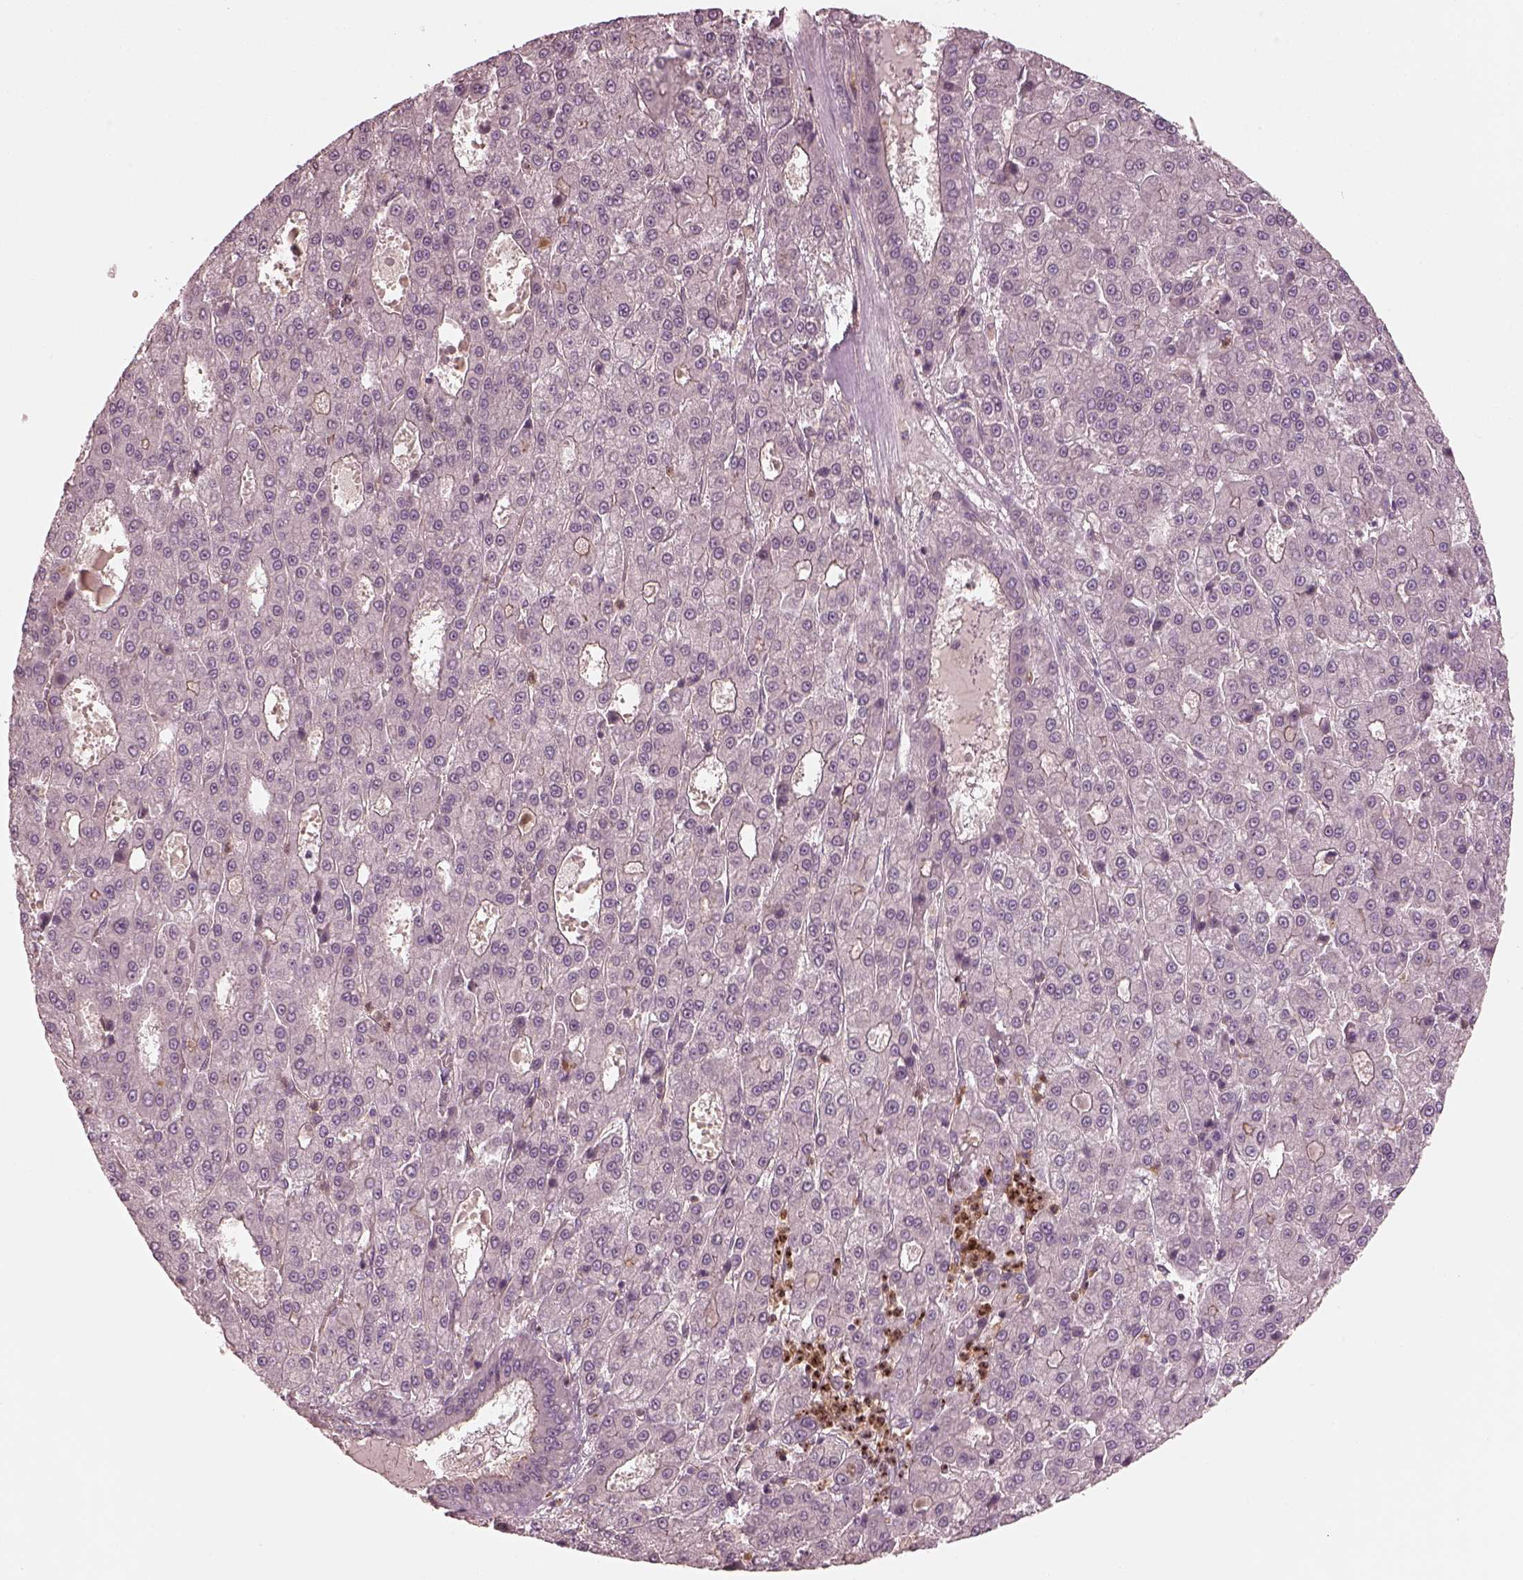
{"staining": {"intensity": "negative", "quantity": "none", "location": "none"}, "tissue": "liver cancer", "cell_type": "Tumor cells", "image_type": "cancer", "snomed": [{"axis": "morphology", "description": "Carcinoma, Hepatocellular, NOS"}, {"axis": "topography", "description": "Liver"}], "caption": "Histopathology image shows no significant protein expression in tumor cells of liver cancer.", "gene": "FAM107B", "patient": {"sex": "male", "age": 70}}